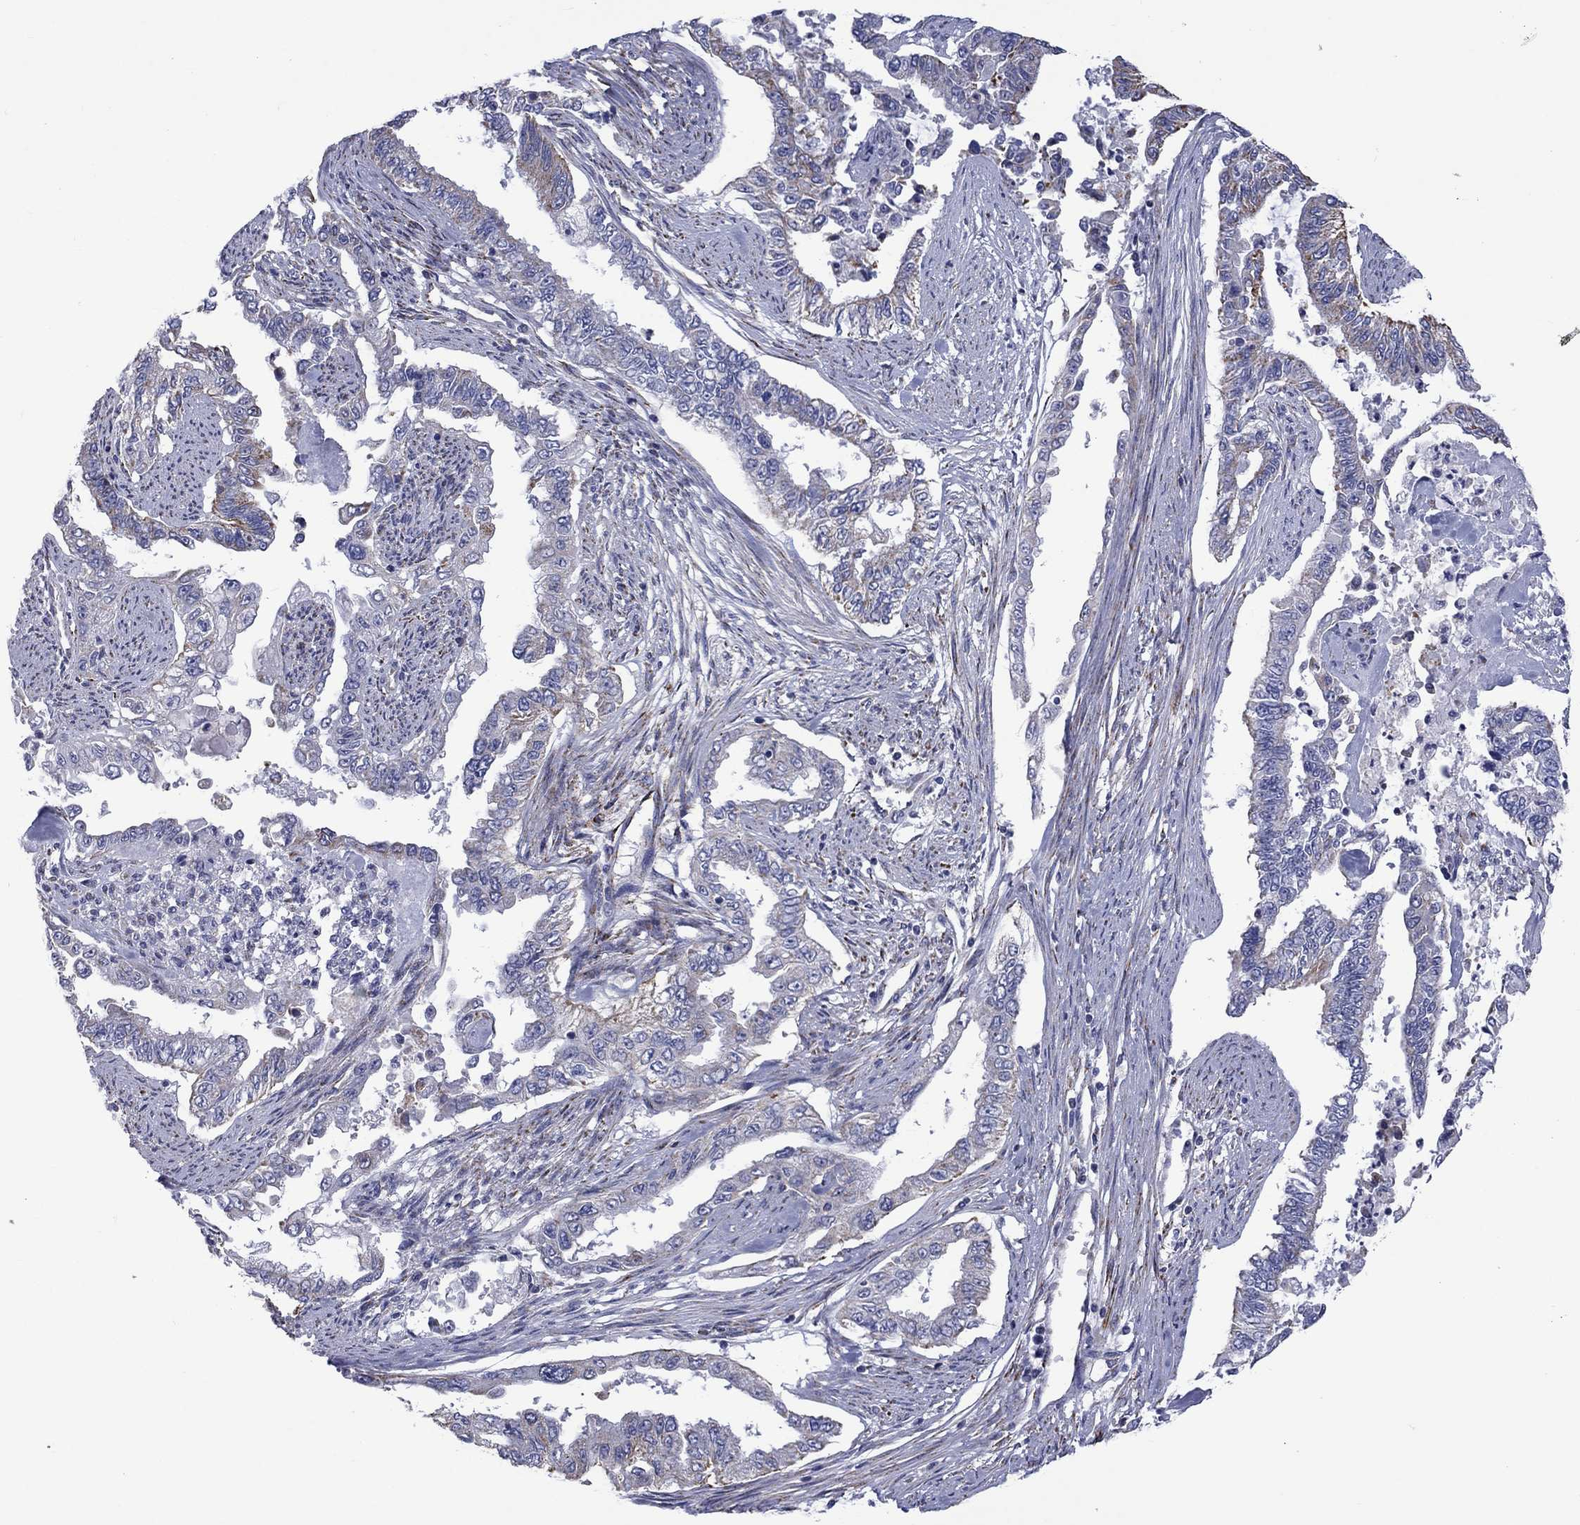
{"staining": {"intensity": "moderate", "quantity": "<25%", "location": "cytoplasmic/membranous"}, "tissue": "endometrial cancer", "cell_type": "Tumor cells", "image_type": "cancer", "snomed": [{"axis": "morphology", "description": "Adenocarcinoma, NOS"}, {"axis": "topography", "description": "Uterus"}], "caption": "A brown stain shows moderate cytoplasmic/membranous expression of a protein in endometrial cancer (adenocarcinoma) tumor cells. The protein is shown in brown color, while the nuclei are stained blue.", "gene": "CISD1", "patient": {"sex": "female", "age": 59}}